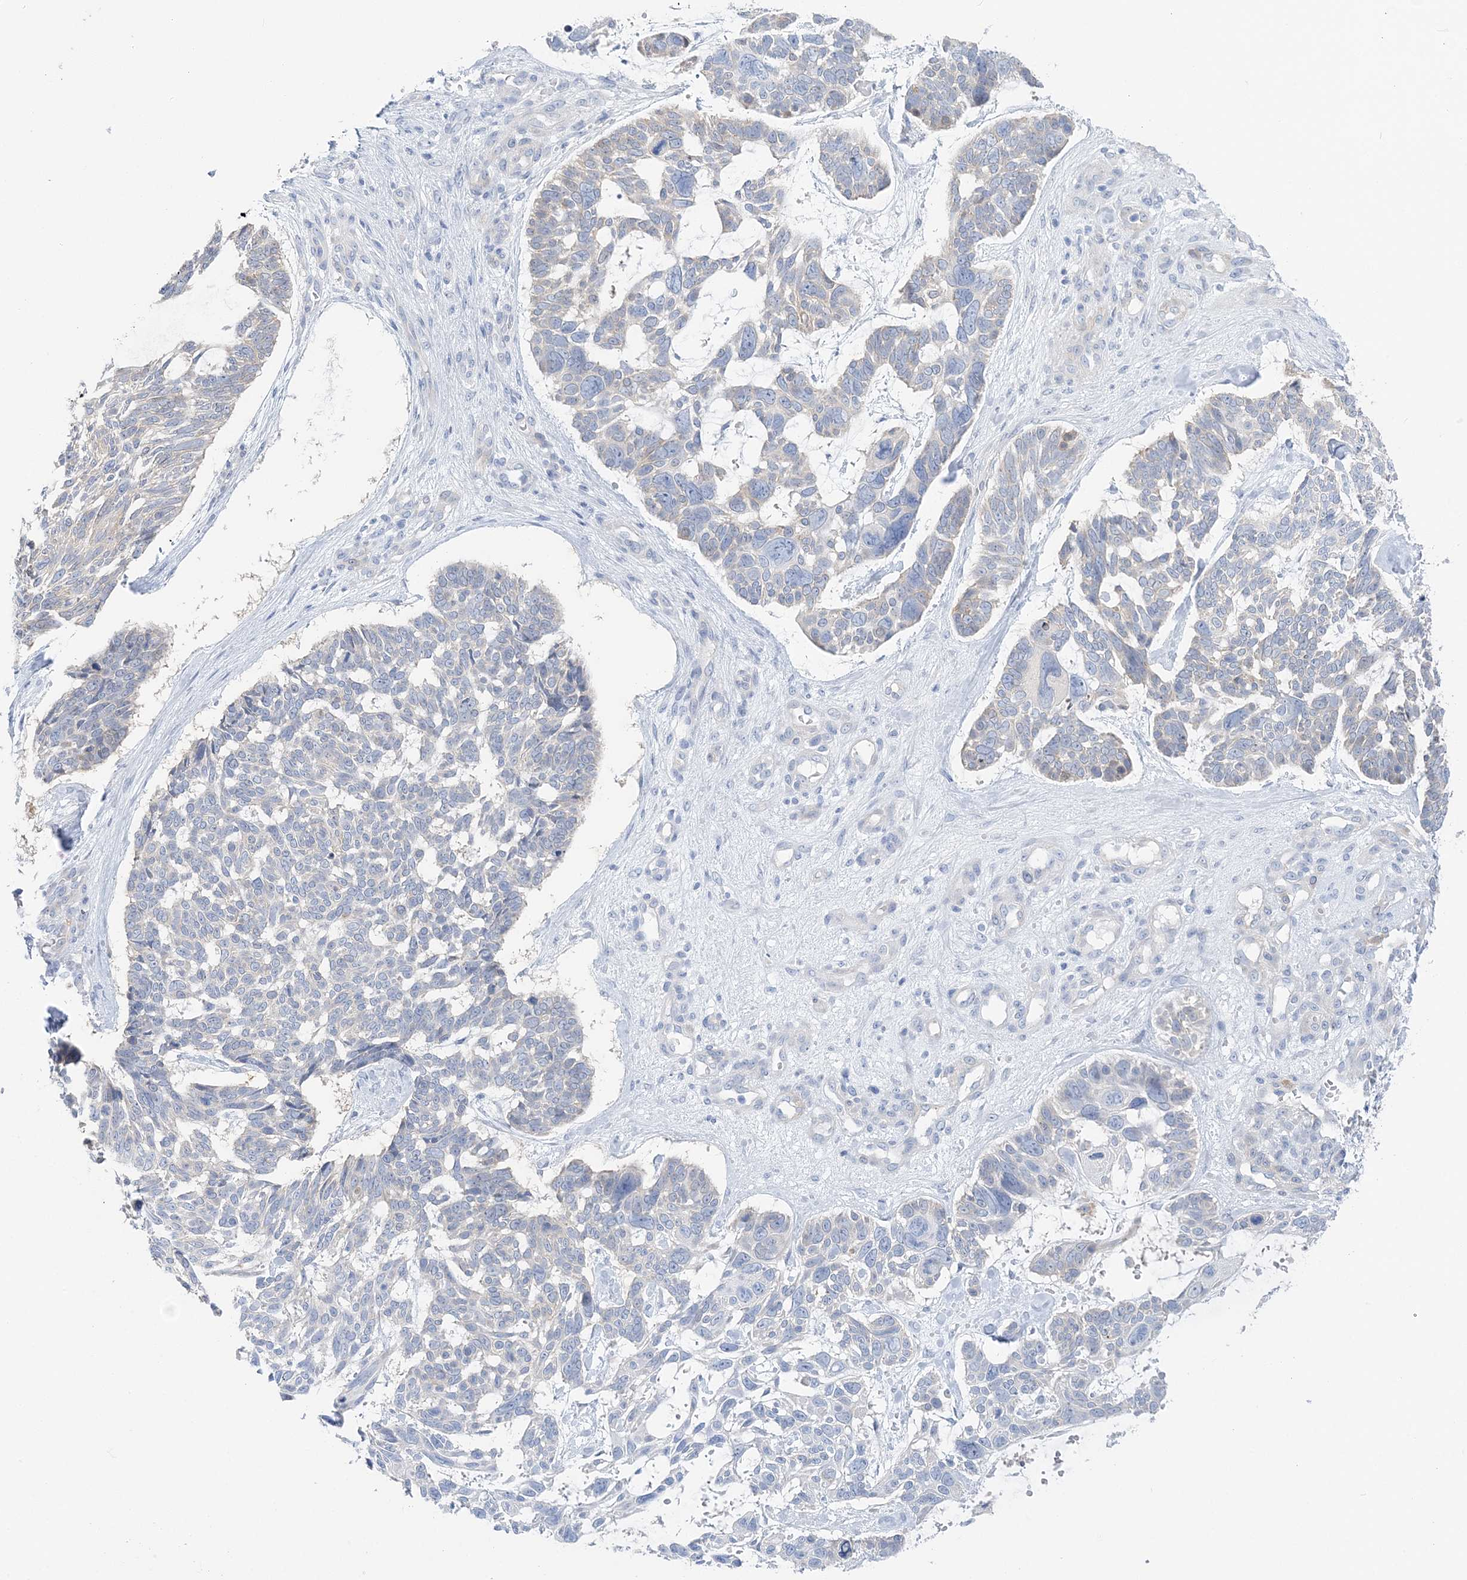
{"staining": {"intensity": "negative", "quantity": "none", "location": "none"}, "tissue": "skin cancer", "cell_type": "Tumor cells", "image_type": "cancer", "snomed": [{"axis": "morphology", "description": "Basal cell carcinoma"}, {"axis": "topography", "description": "Skin"}], "caption": "IHC photomicrograph of neoplastic tissue: human skin cancer stained with DAB reveals no significant protein staining in tumor cells.", "gene": "HMGCS1", "patient": {"sex": "male", "age": 88}}